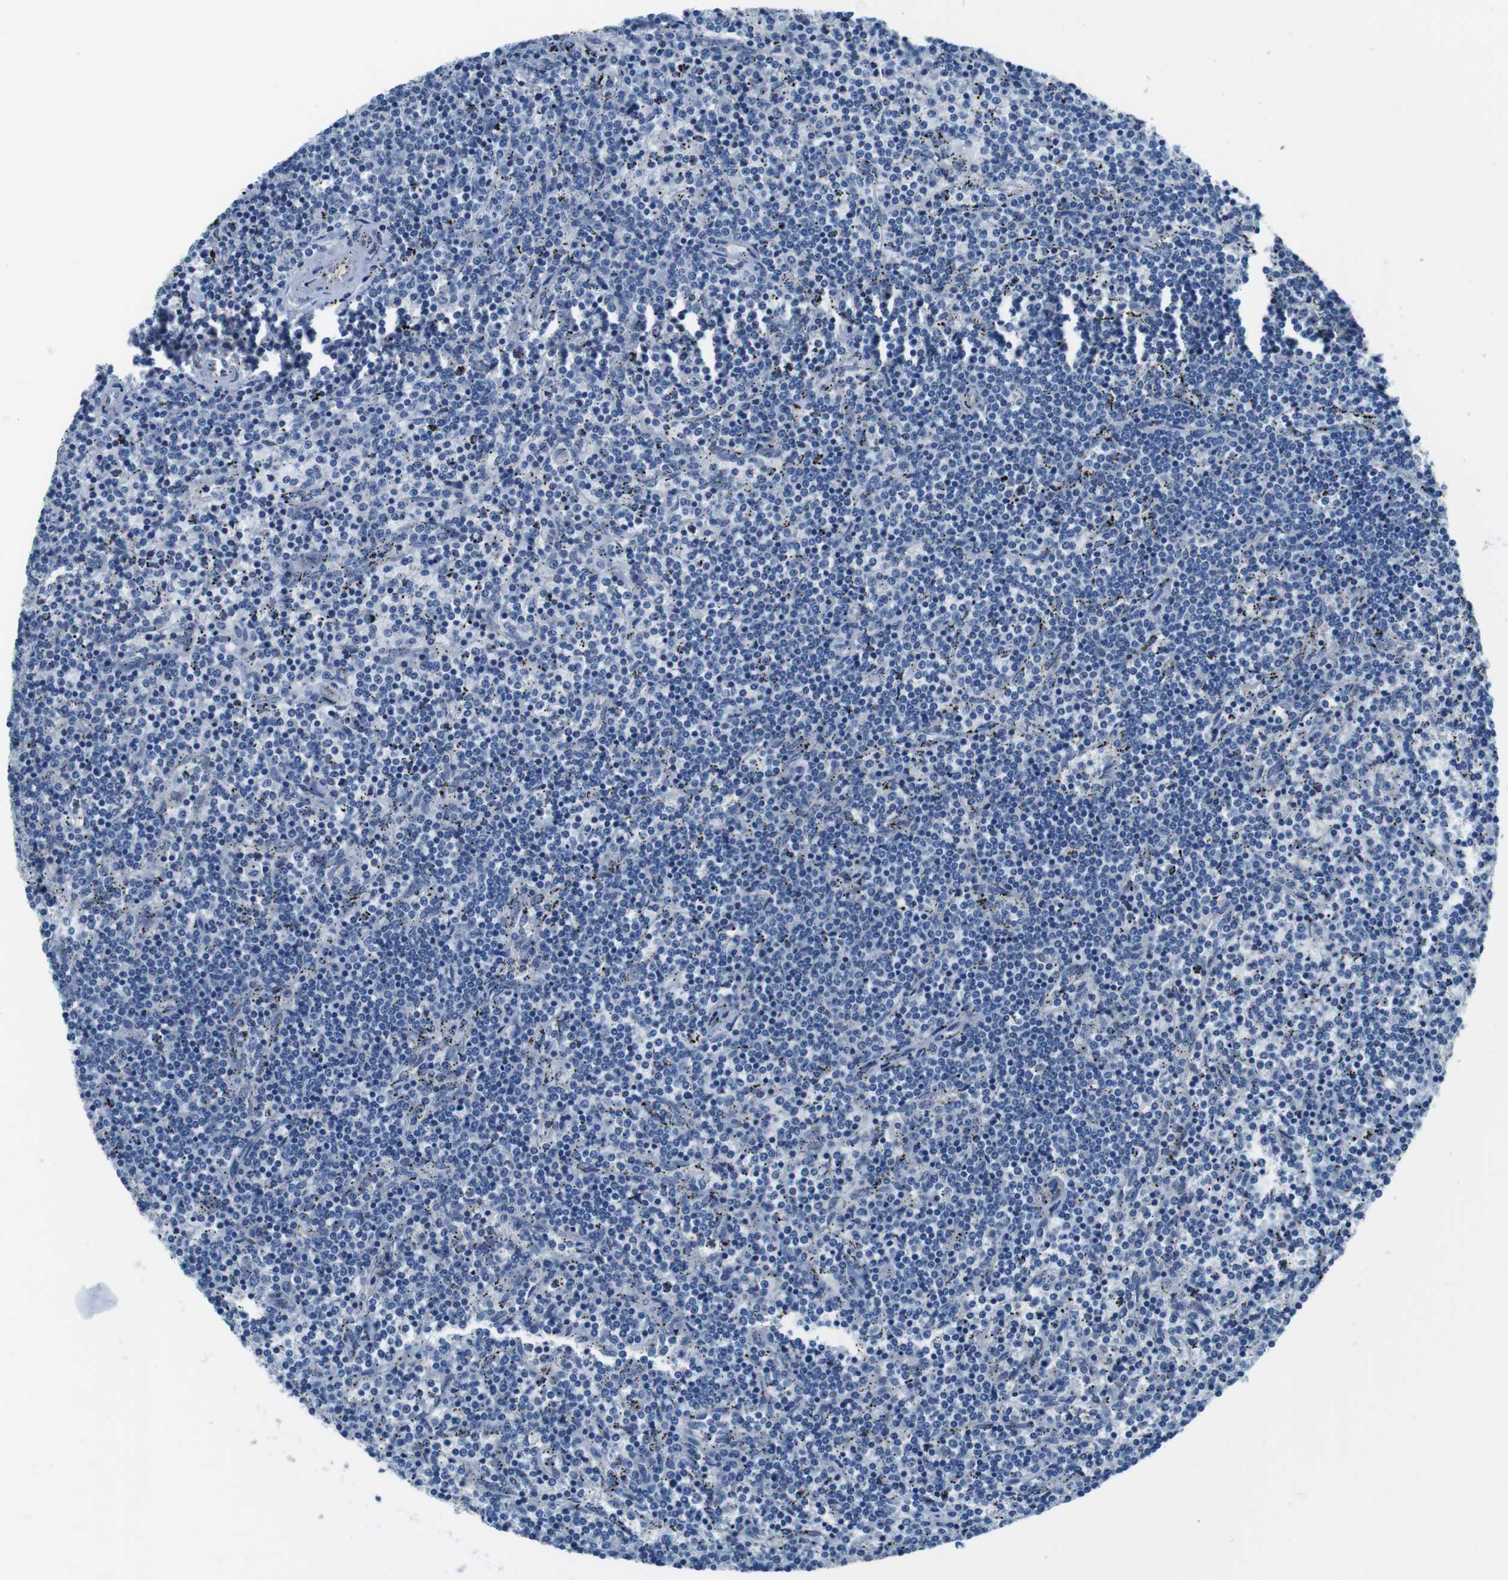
{"staining": {"intensity": "negative", "quantity": "none", "location": "none"}, "tissue": "lymphoma", "cell_type": "Tumor cells", "image_type": "cancer", "snomed": [{"axis": "morphology", "description": "Malignant lymphoma, non-Hodgkin's type, Low grade"}, {"axis": "topography", "description": "Spleen"}], "caption": "This is a micrograph of immunohistochemistry (IHC) staining of malignant lymphoma, non-Hodgkin's type (low-grade), which shows no expression in tumor cells.", "gene": "TULP3", "patient": {"sex": "female", "age": 50}}